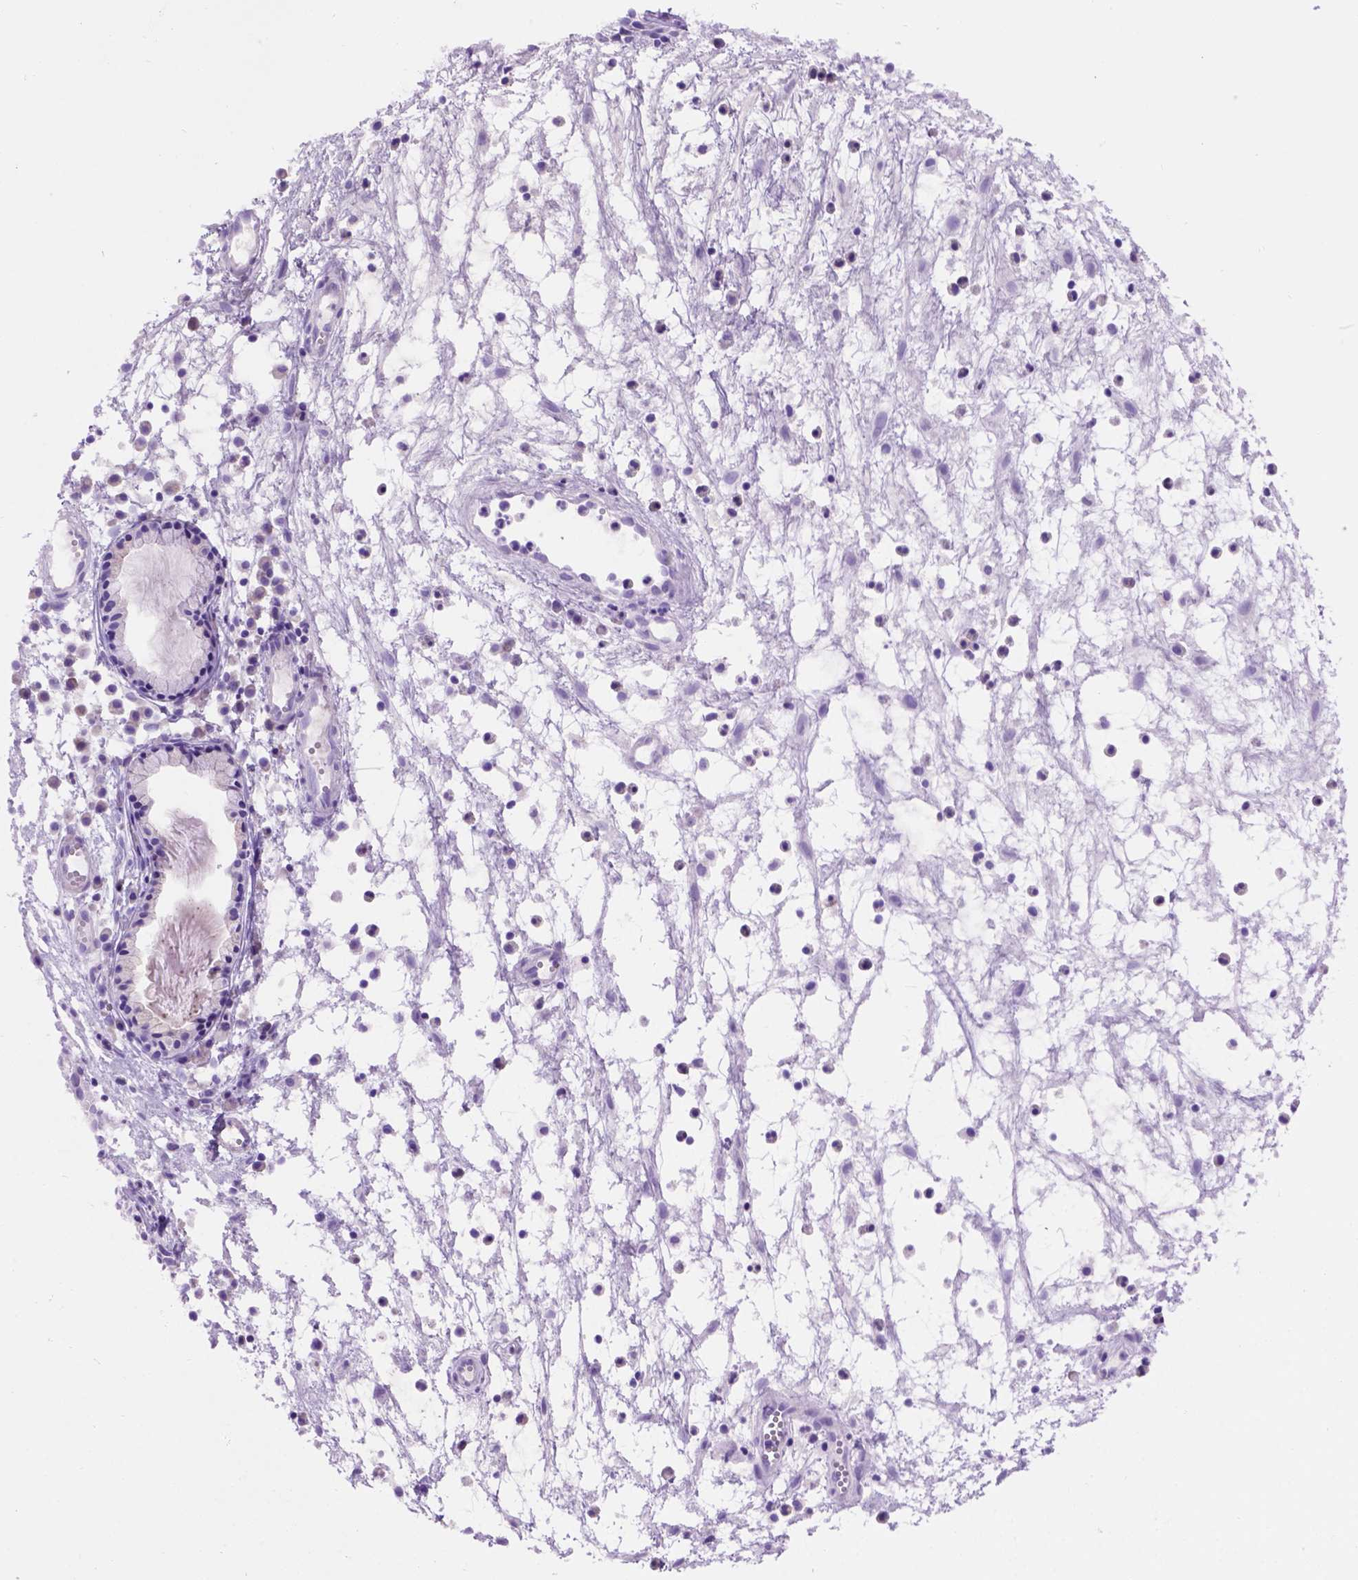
{"staining": {"intensity": "negative", "quantity": "none", "location": "none"}, "tissue": "nasopharynx", "cell_type": "Respiratory epithelial cells", "image_type": "normal", "snomed": [{"axis": "morphology", "description": "Normal tissue, NOS"}, {"axis": "topography", "description": "Nasopharynx"}], "caption": "This image is of benign nasopharynx stained with IHC to label a protein in brown with the nuclei are counter-stained blue. There is no positivity in respiratory epithelial cells. The staining is performed using DAB (3,3'-diaminobenzidine) brown chromogen with nuclei counter-stained in using hematoxylin.", "gene": "FAM81B", "patient": {"sex": "male", "age": 31}}